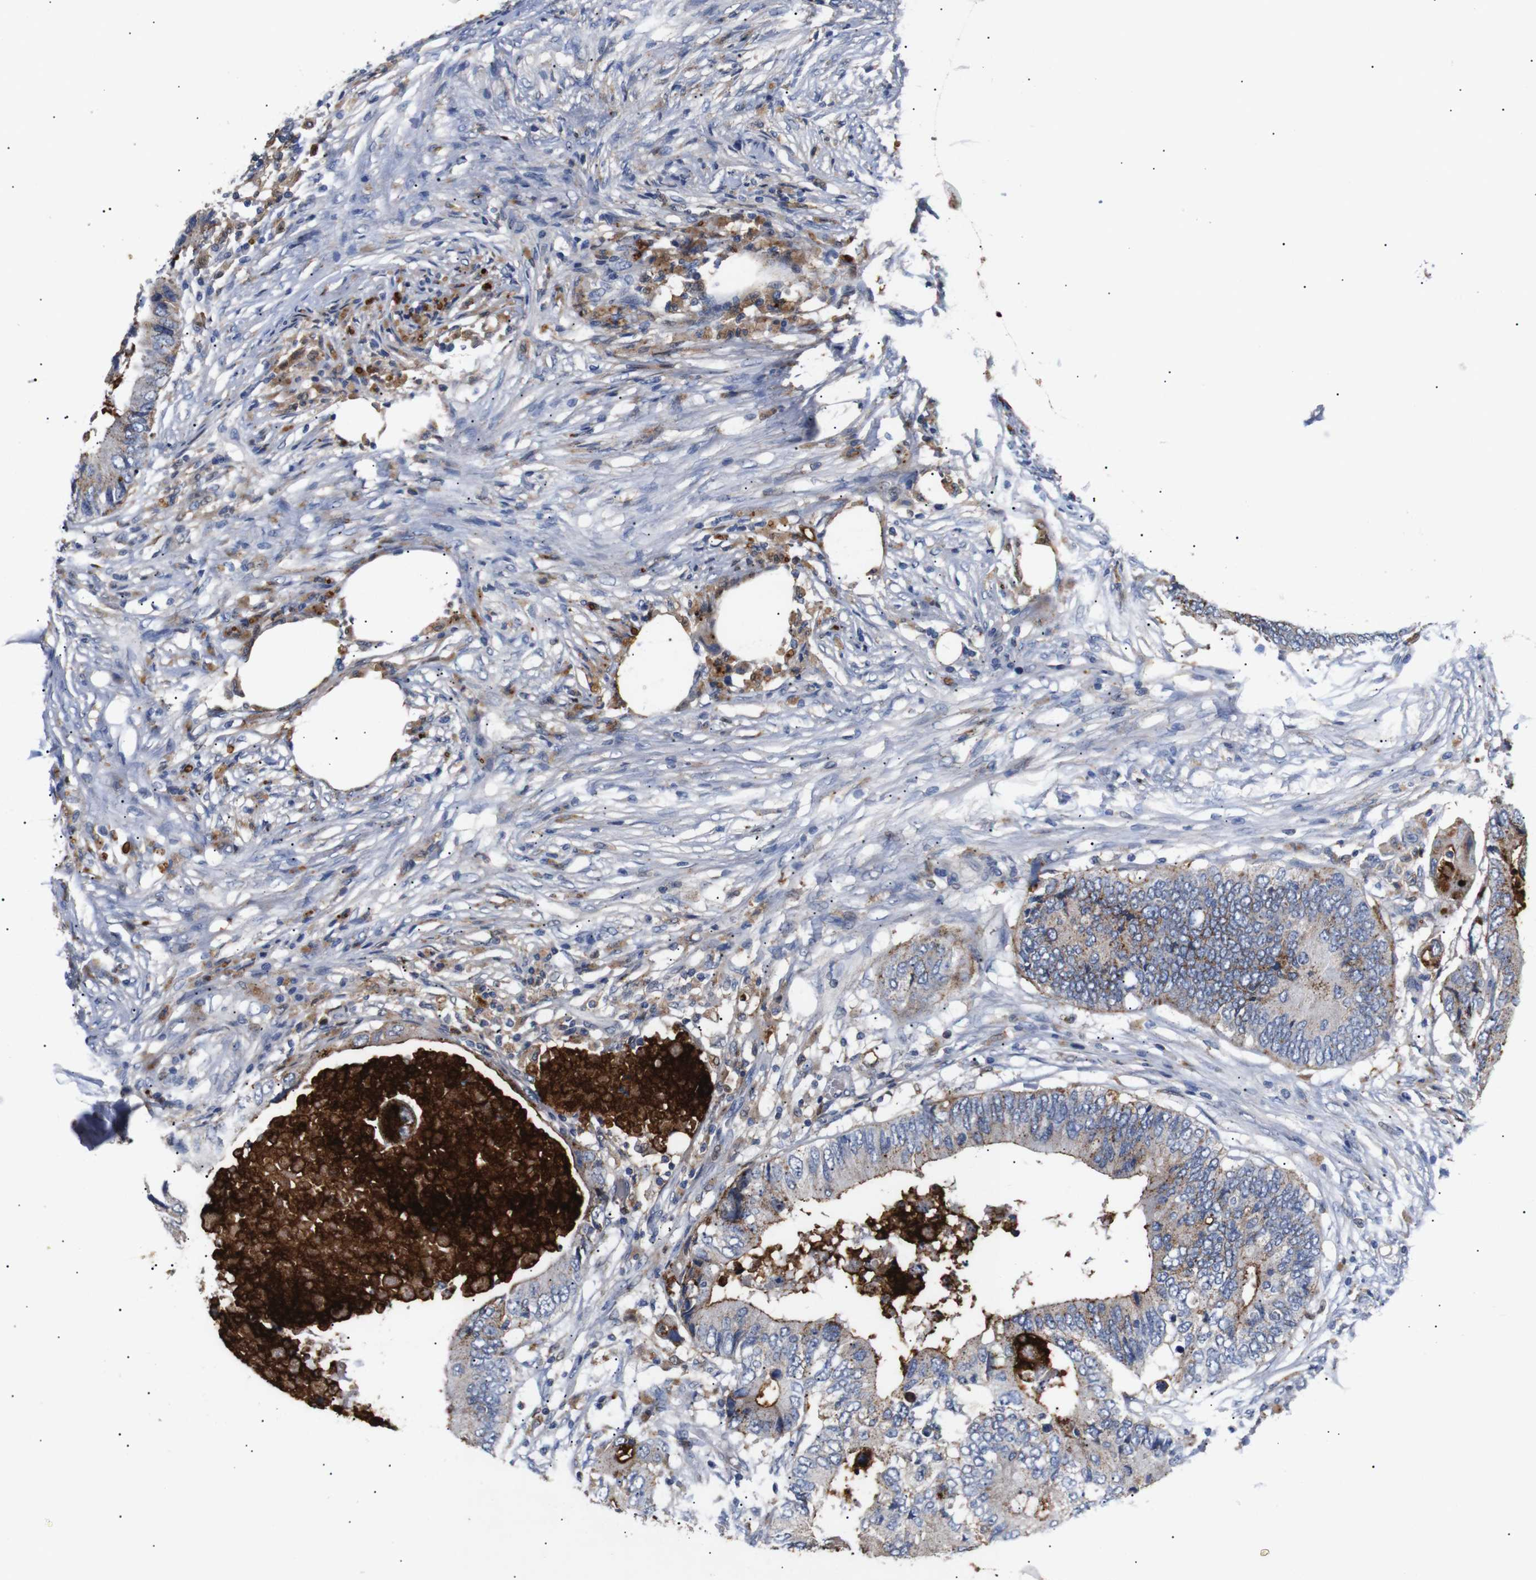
{"staining": {"intensity": "moderate", "quantity": "25%-75%", "location": "cytoplasmic/membranous"}, "tissue": "colorectal cancer", "cell_type": "Tumor cells", "image_type": "cancer", "snomed": [{"axis": "morphology", "description": "Adenocarcinoma, NOS"}, {"axis": "topography", "description": "Colon"}], "caption": "An IHC micrograph of neoplastic tissue is shown. Protein staining in brown highlights moderate cytoplasmic/membranous positivity in colorectal cancer (adenocarcinoma) within tumor cells.", "gene": "SDCBP", "patient": {"sex": "male", "age": 71}}